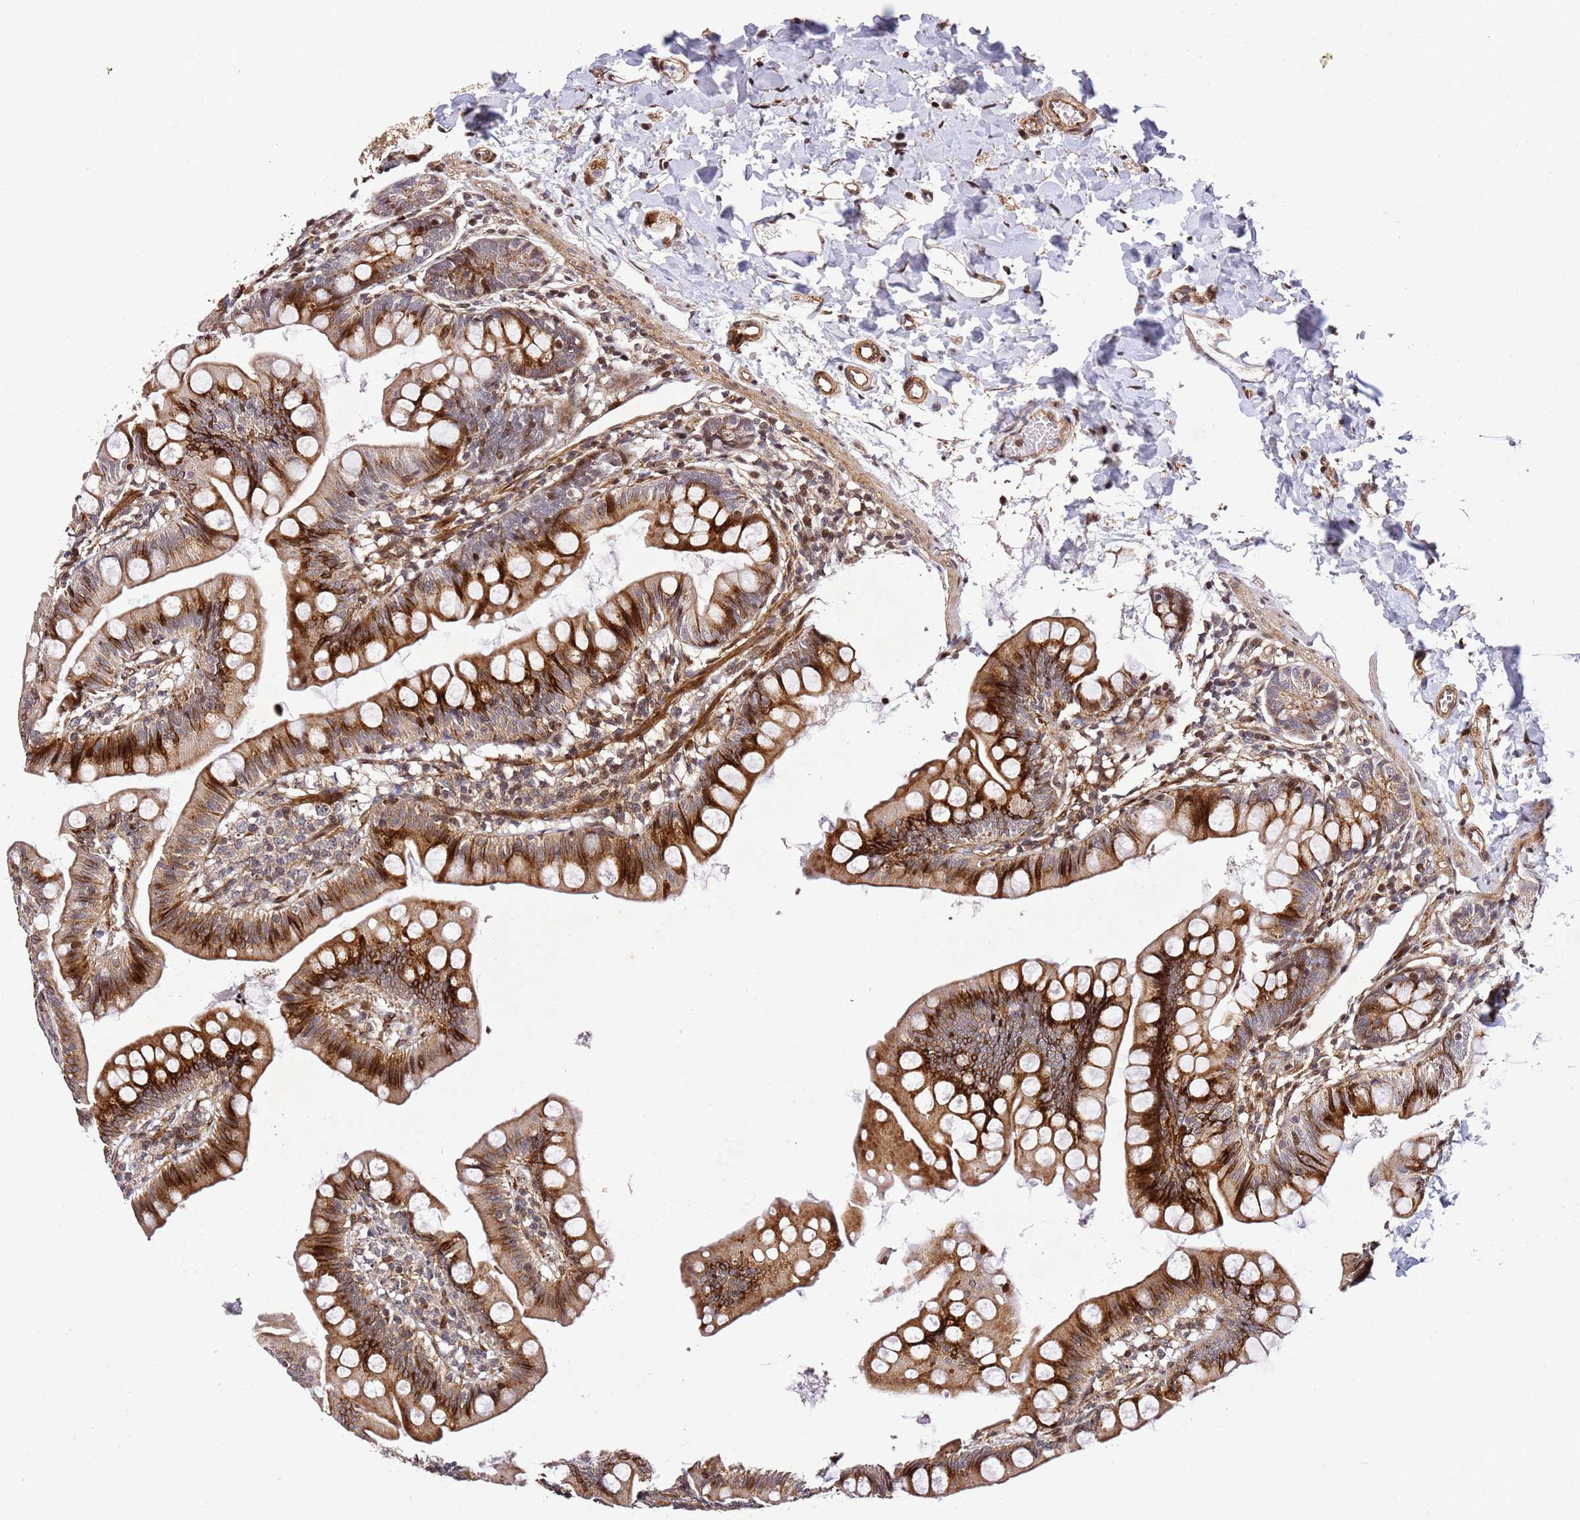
{"staining": {"intensity": "strong", "quantity": ">75%", "location": "cytoplasmic/membranous"}, "tissue": "small intestine", "cell_type": "Glandular cells", "image_type": "normal", "snomed": [{"axis": "morphology", "description": "Normal tissue, NOS"}, {"axis": "topography", "description": "Small intestine"}], "caption": "About >75% of glandular cells in unremarkable human small intestine show strong cytoplasmic/membranous protein staining as visualized by brown immunohistochemical staining.", "gene": "ZNF296", "patient": {"sex": "male", "age": 7}}